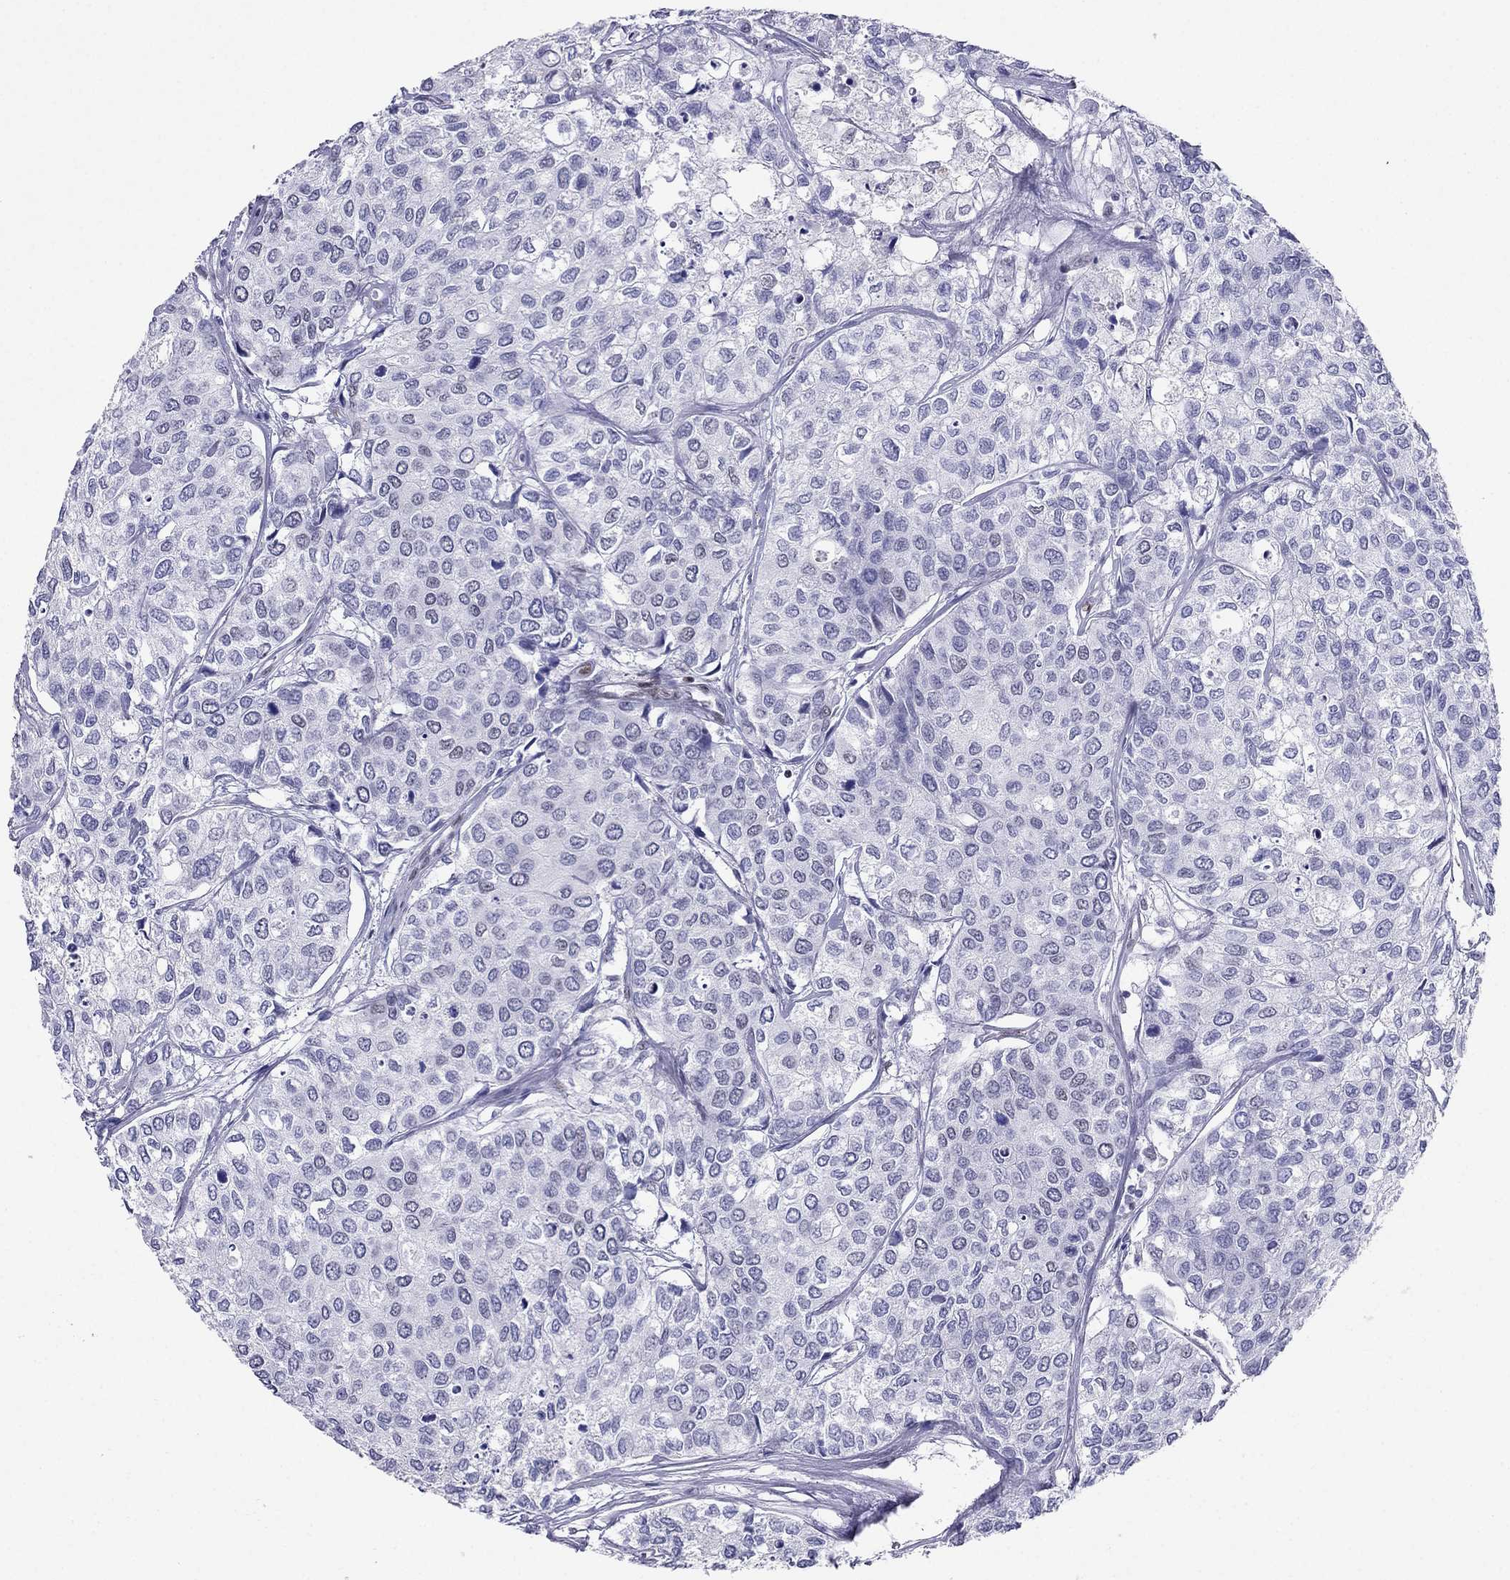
{"staining": {"intensity": "negative", "quantity": "none", "location": "none"}, "tissue": "urothelial cancer", "cell_type": "Tumor cells", "image_type": "cancer", "snomed": [{"axis": "morphology", "description": "Urothelial carcinoma, High grade"}, {"axis": "topography", "description": "Urinary bladder"}], "caption": "Urothelial cancer was stained to show a protein in brown. There is no significant positivity in tumor cells.", "gene": "PPM1G", "patient": {"sex": "male", "age": 73}}